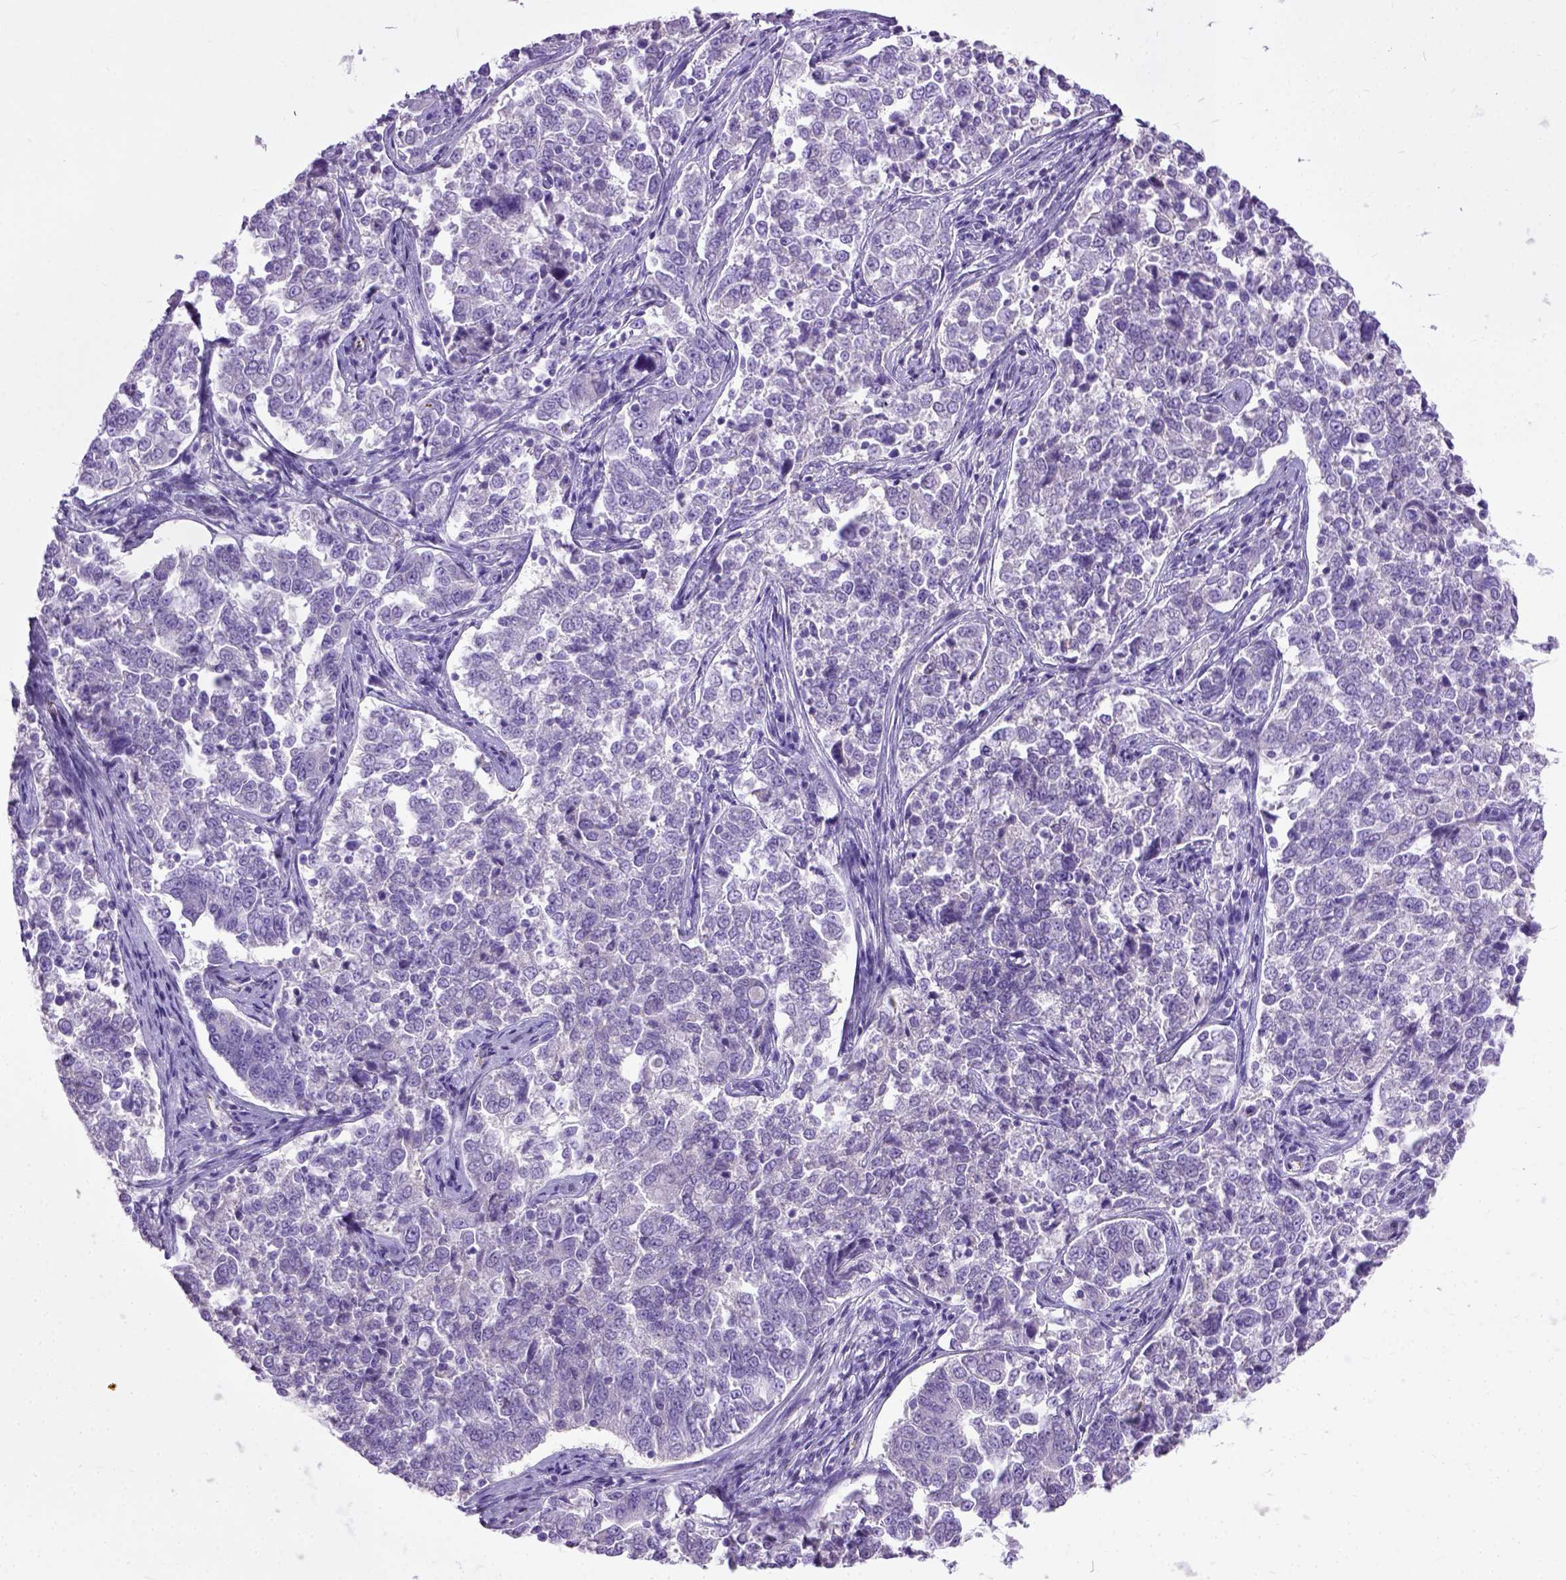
{"staining": {"intensity": "negative", "quantity": "none", "location": "none"}, "tissue": "endometrial cancer", "cell_type": "Tumor cells", "image_type": "cancer", "snomed": [{"axis": "morphology", "description": "Adenocarcinoma, NOS"}, {"axis": "topography", "description": "Endometrium"}], "caption": "IHC of adenocarcinoma (endometrial) displays no staining in tumor cells.", "gene": "ADAMTS8", "patient": {"sex": "female", "age": 43}}